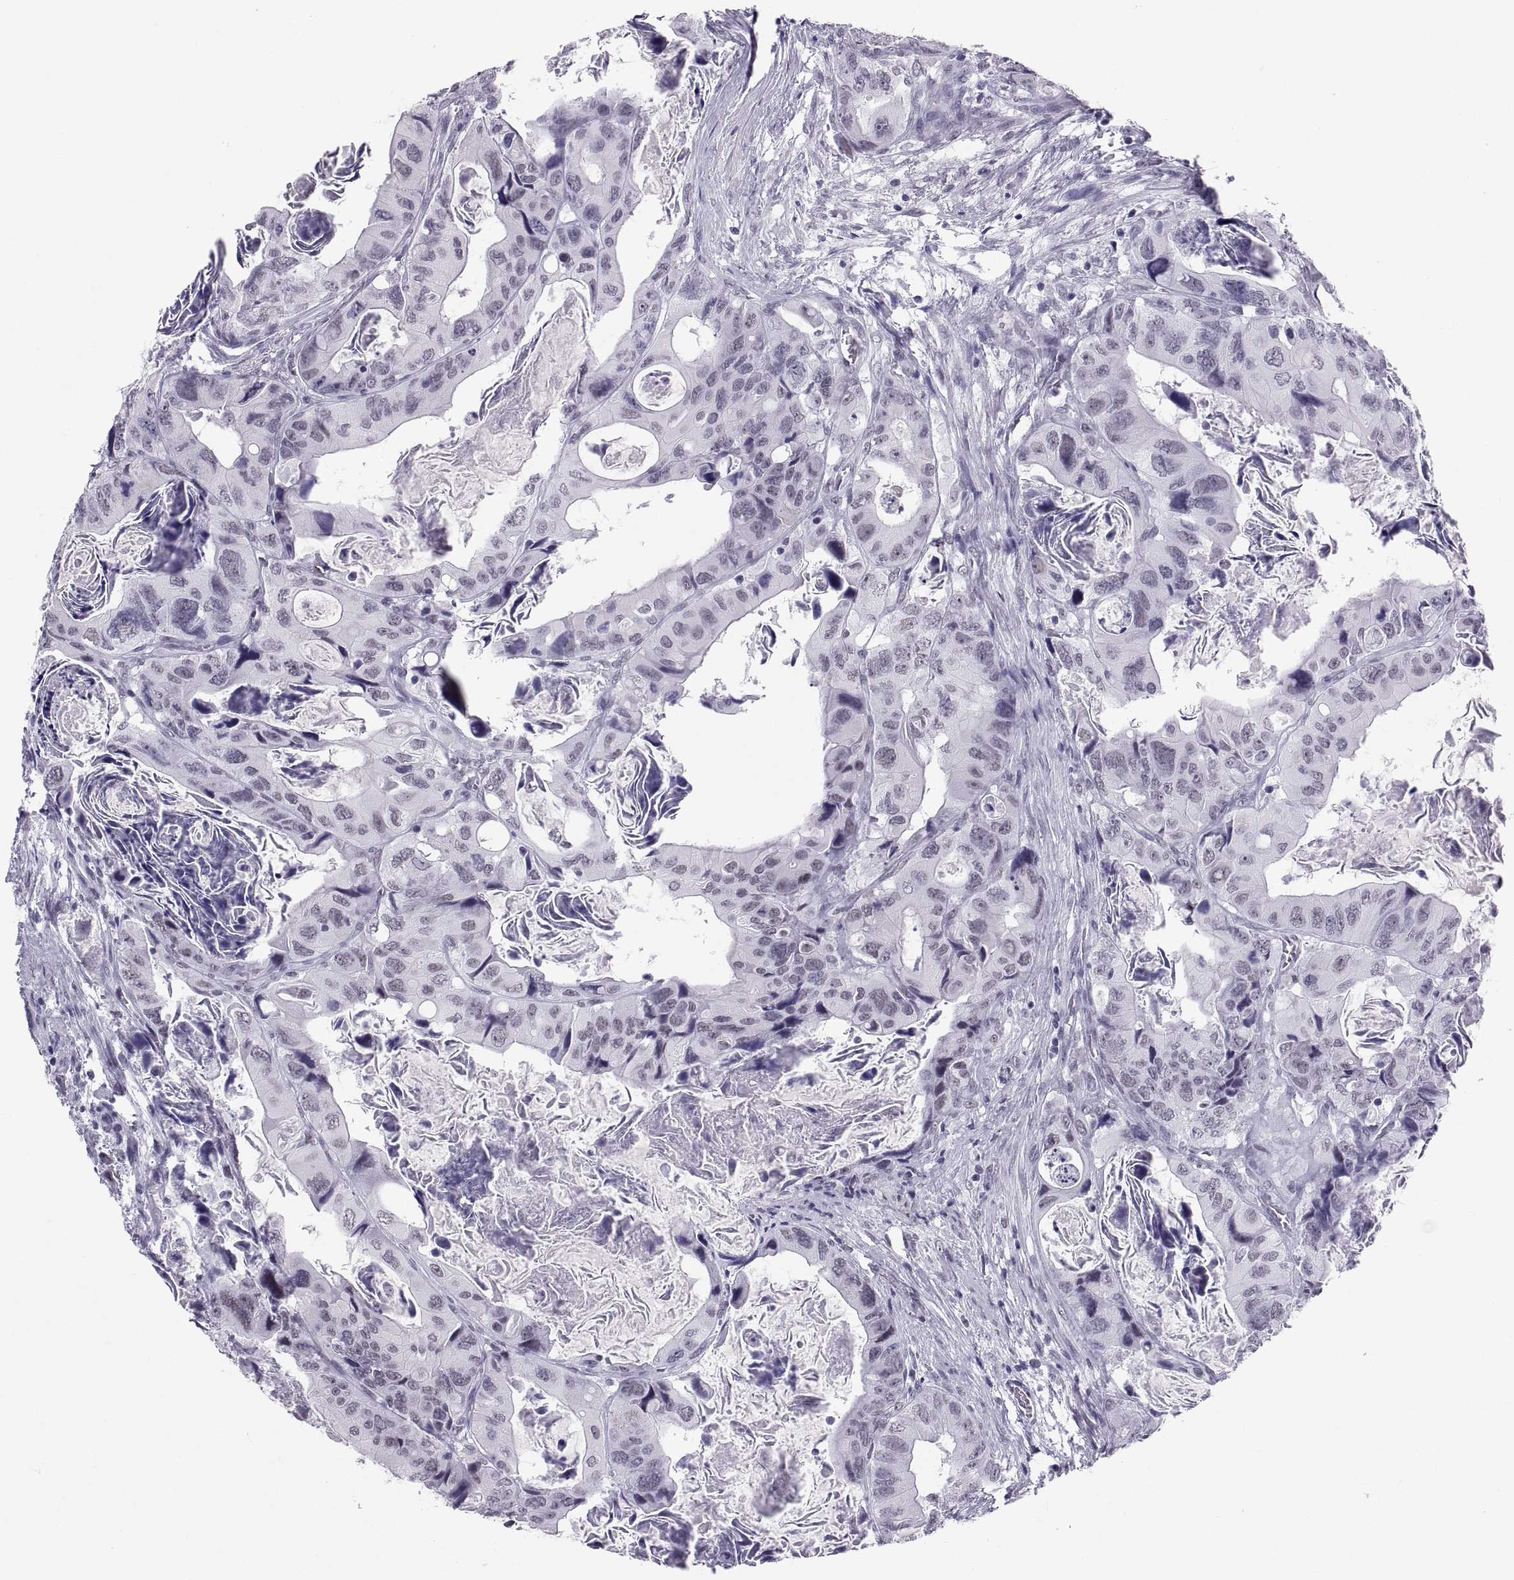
{"staining": {"intensity": "negative", "quantity": "none", "location": "none"}, "tissue": "colorectal cancer", "cell_type": "Tumor cells", "image_type": "cancer", "snomed": [{"axis": "morphology", "description": "Adenocarcinoma, NOS"}, {"axis": "topography", "description": "Rectum"}], "caption": "A histopathology image of colorectal adenocarcinoma stained for a protein exhibits no brown staining in tumor cells.", "gene": "NEUROD6", "patient": {"sex": "male", "age": 64}}